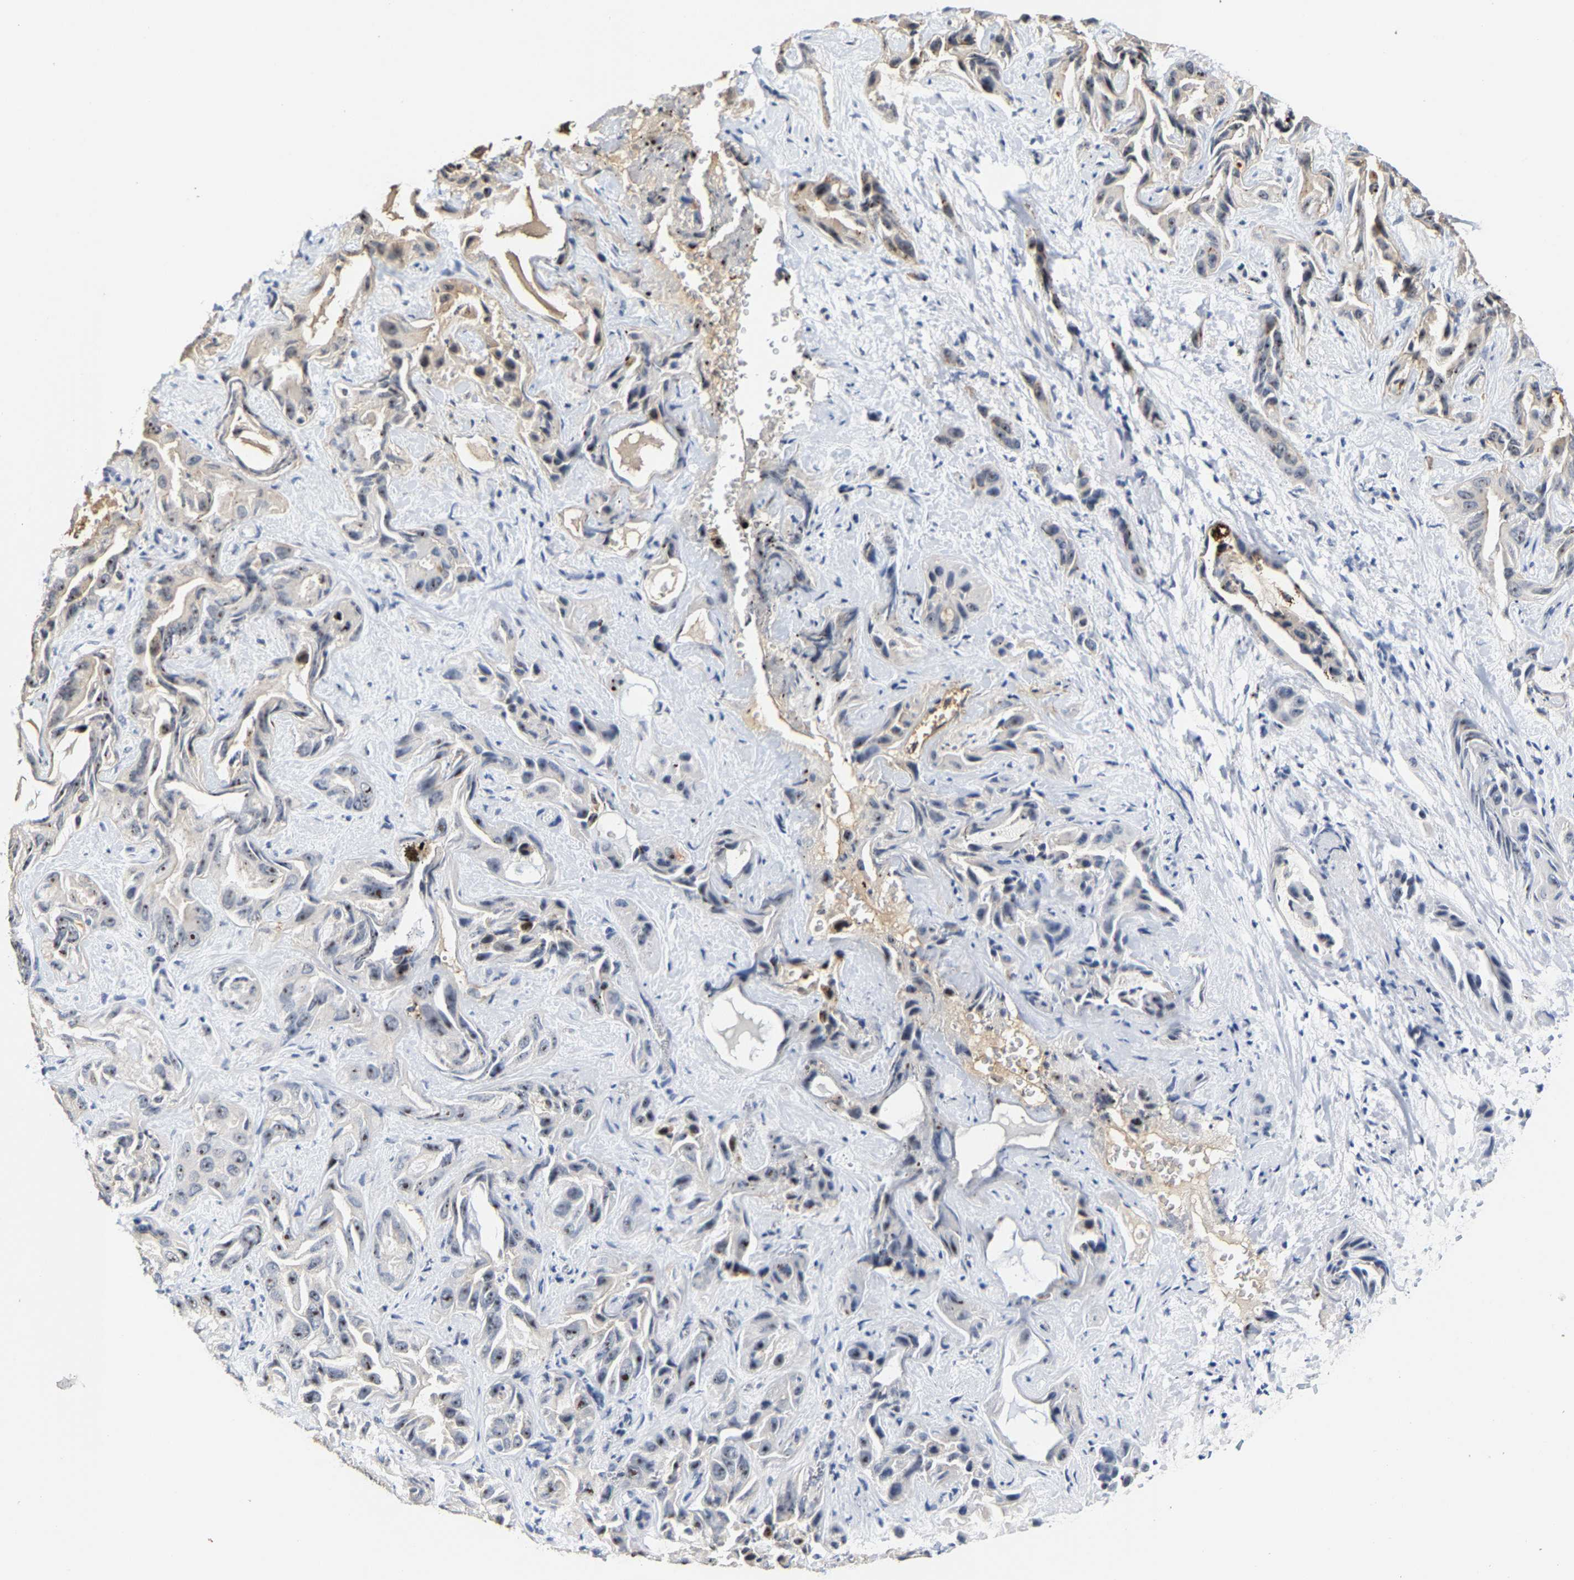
{"staining": {"intensity": "moderate", "quantity": "25%-75%", "location": "cytoplasmic/membranous,nuclear"}, "tissue": "liver cancer", "cell_type": "Tumor cells", "image_type": "cancer", "snomed": [{"axis": "morphology", "description": "Cholangiocarcinoma"}, {"axis": "topography", "description": "Liver"}], "caption": "Liver cancer (cholangiocarcinoma) tissue demonstrates moderate cytoplasmic/membranous and nuclear positivity in approximately 25%-75% of tumor cells The protein is stained brown, and the nuclei are stained in blue (DAB (3,3'-diaminobenzidine) IHC with brightfield microscopy, high magnification).", "gene": "NOP58", "patient": {"sex": "female", "age": 52}}